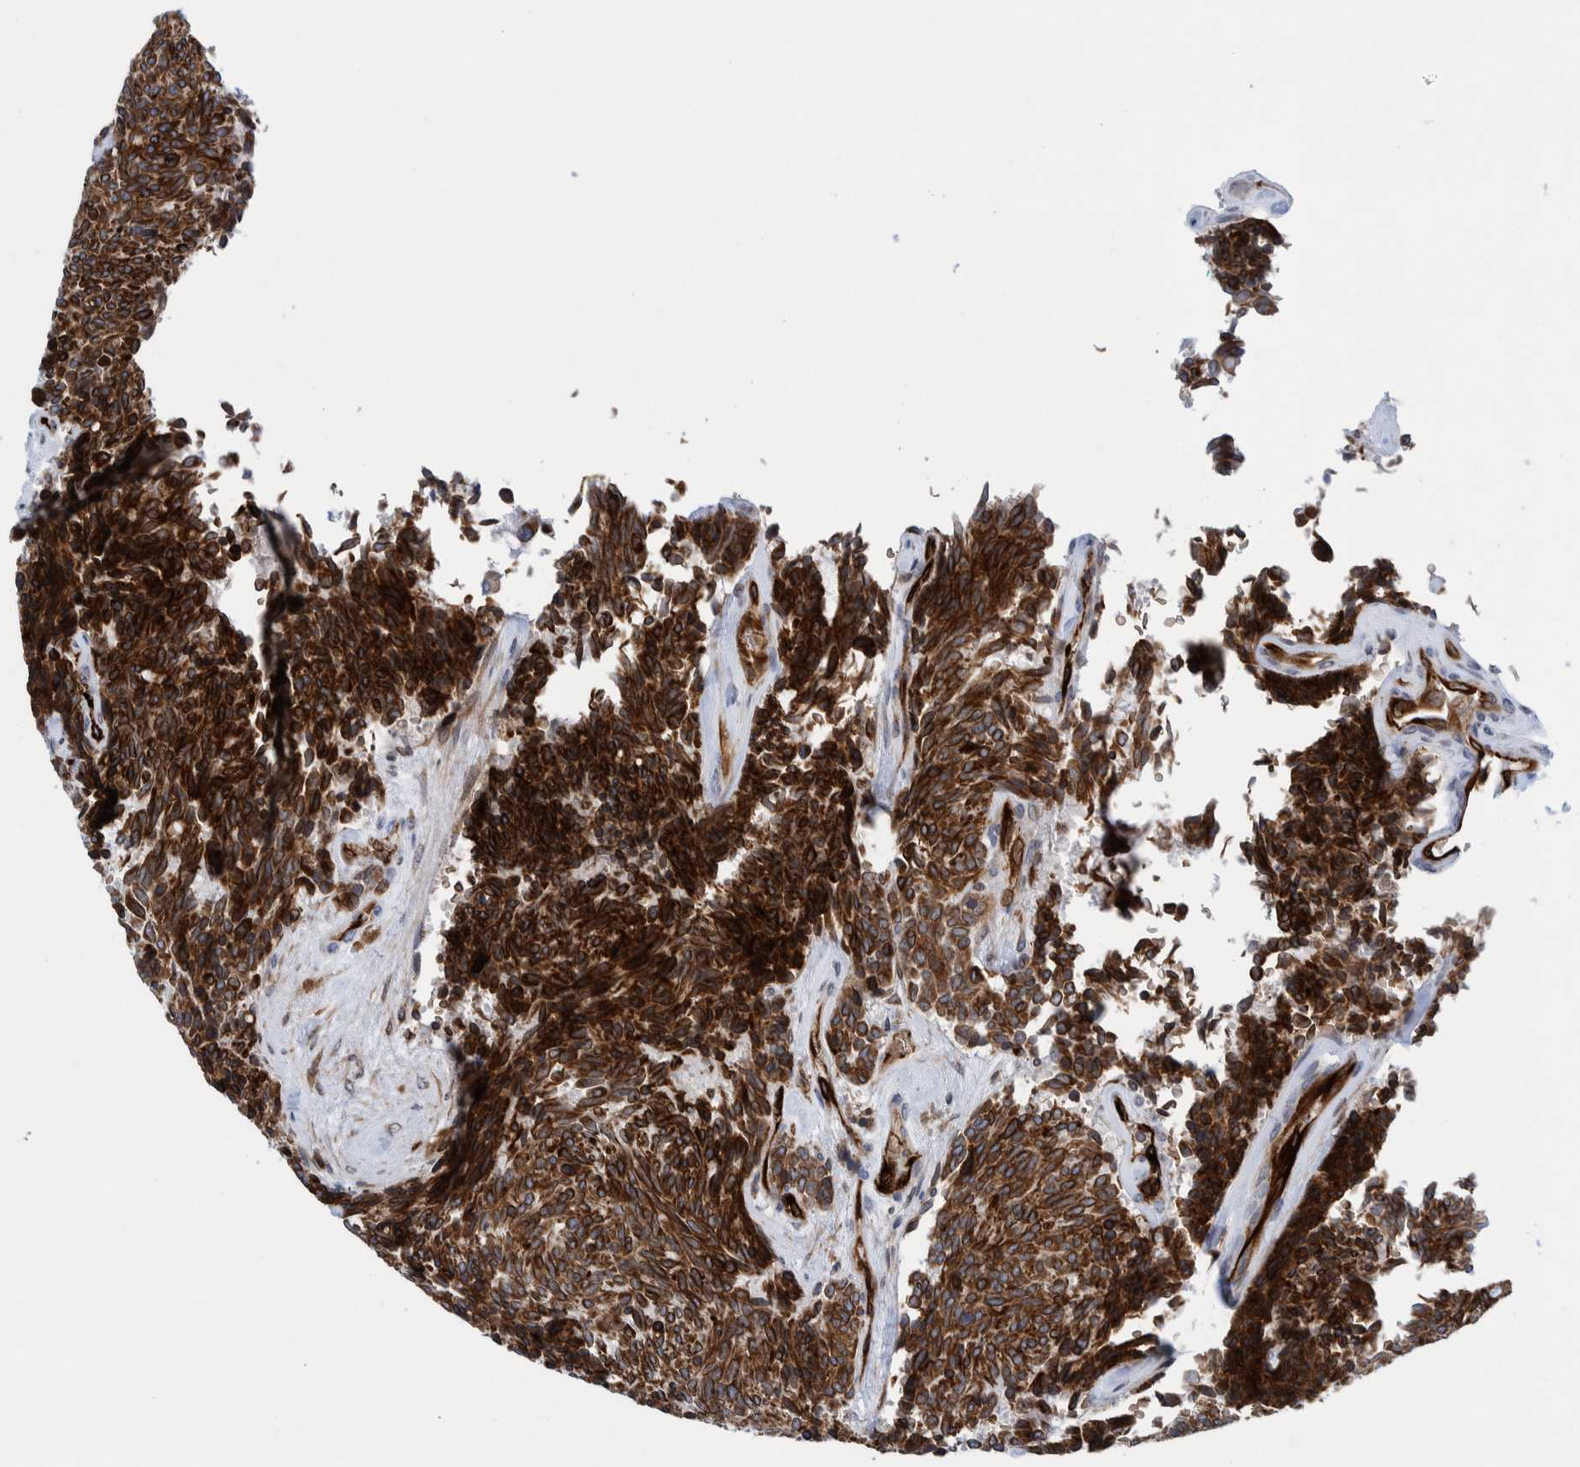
{"staining": {"intensity": "strong", "quantity": ">75%", "location": "cytoplasmic/membranous"}, "tissue": "carcinoid", "cell_type": "Tumor cells", "image_type": "cancer", "snomed": [{"axis": "morphology", "description": "Carcinoid, malignant, NOS"}, {"axis": "topography", "description": "Pancreas"}], "caption": "DAB (3,3'-diaminobenzidine) immunohistochemical staining of carcinoid displays strong cytoplasmic/membranous protein positivity in approximately >75% of tumor cells.", "gene": "THEM6", "patient": {"sex": "female", "age": 54}}